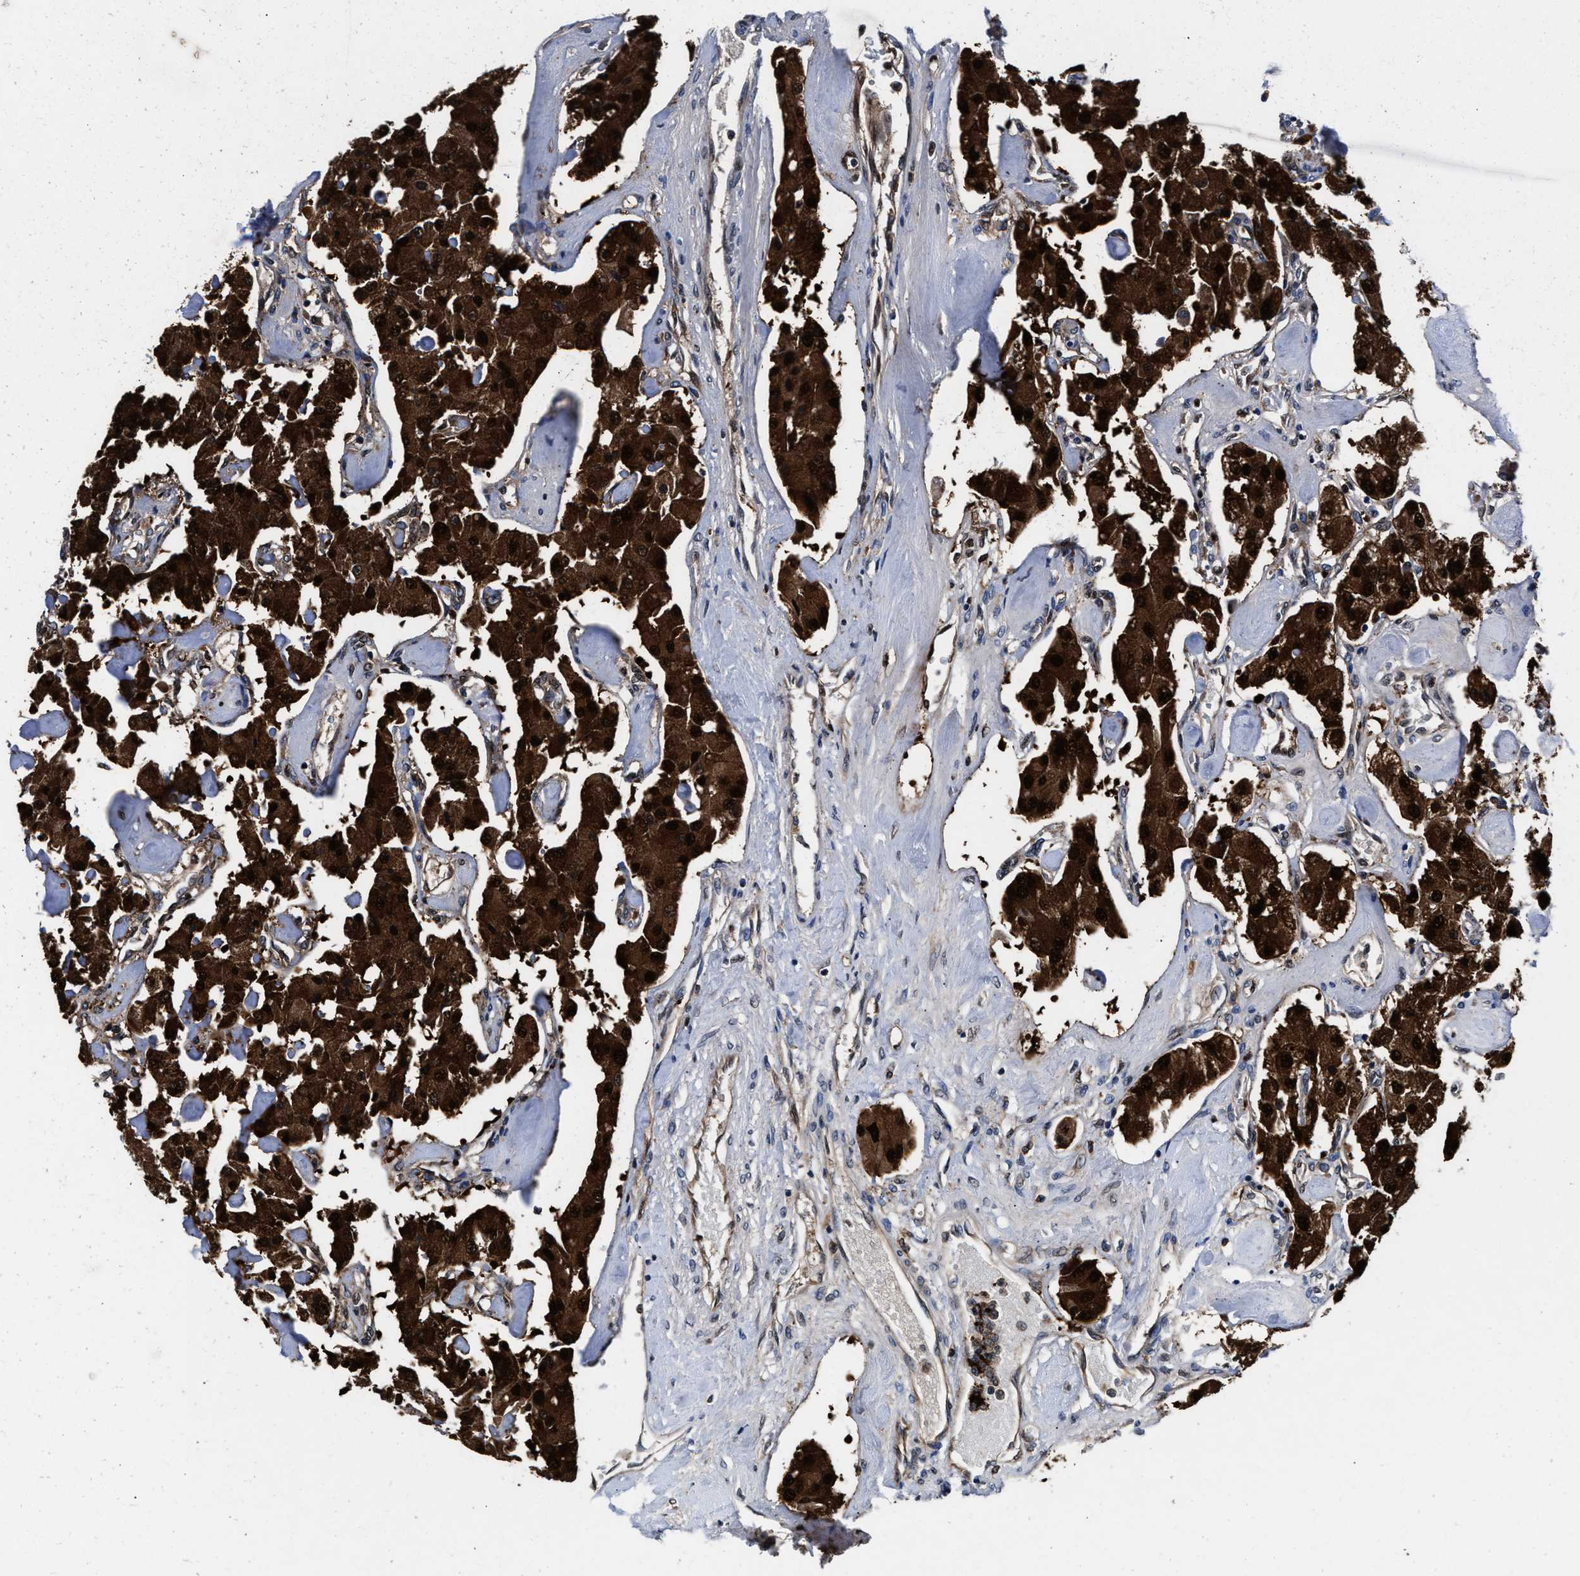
{"staining": {"intensity": "strong", "quantity": ">75%", "location": "cytoplasmic/membranous,nuclear"}, "tissue": "carcinoid", "cell_type": "Tumor cells", "image_type": "cancer", "snomed": [{"axis": "morphology", "description": "Carcinoid, malignant, NOS"}, {"axis": "topography", "description": "Pancreas"}], "caption": "Malignant carcinoid stained with IHC shows strong cytoplasmic/membranous and nuclear positivity in approximately >75% of tumor cells.", "gene": "ACLY", "patient": {"sex": "male", "age": 41}}